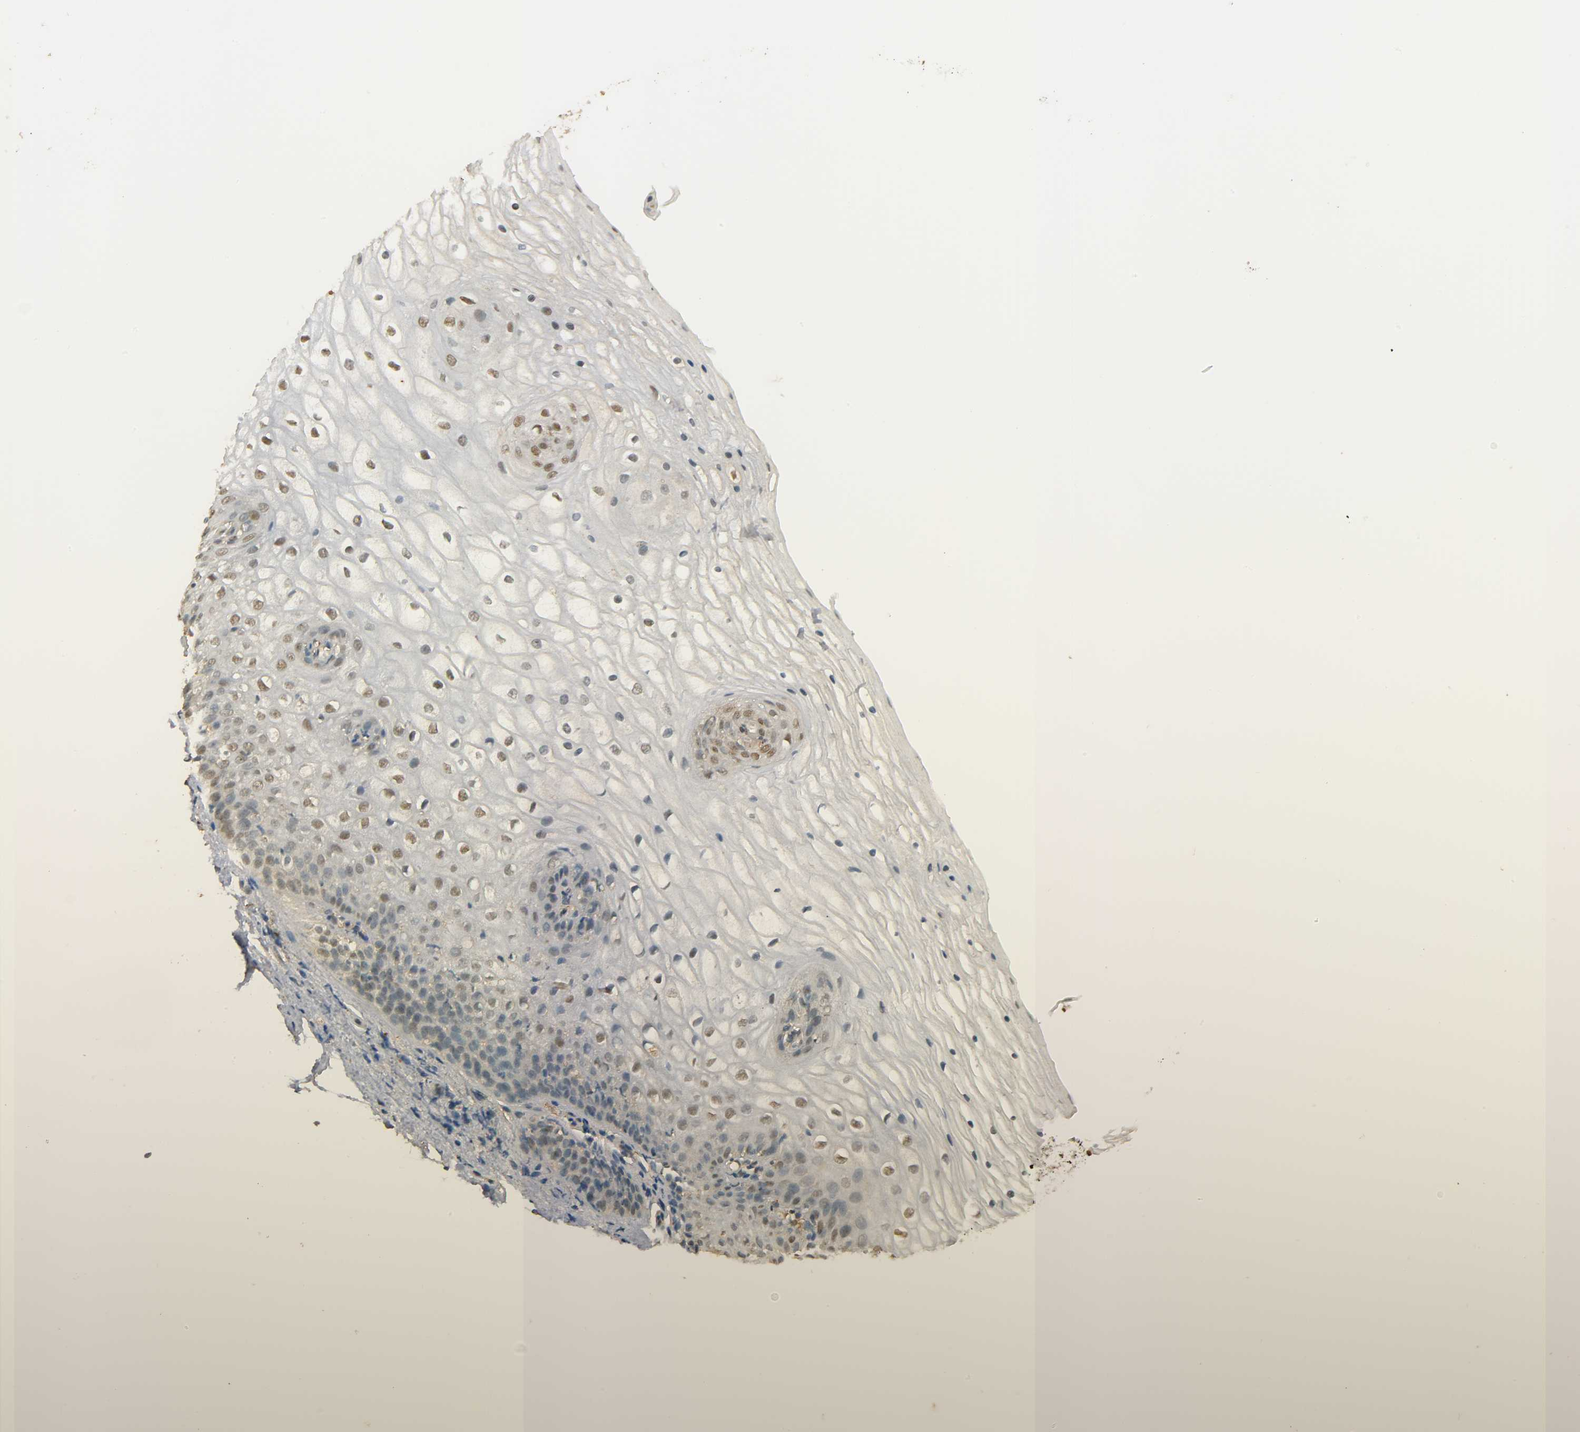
{"staining": {"intensity": "moderate", "quantity": "<25%", "location": "nuclear"}, "tissue": "vagina", "cell_type": "Squamous epithelial cells", "image_type": "normal", "snomed": [{"axis": "morphology", "description": "Normal tissue, NOS"}, {"axis": "topography", "description": "Vagina"}], "caption": "Immunohistochemistry (DAB) staining of normal human vagina demonstrates moderate nuclear protein staining in about <25% of squamous epithelial cells.", "gene": "ZFPM2", "patient": {"sex": "female", "age": 34}}